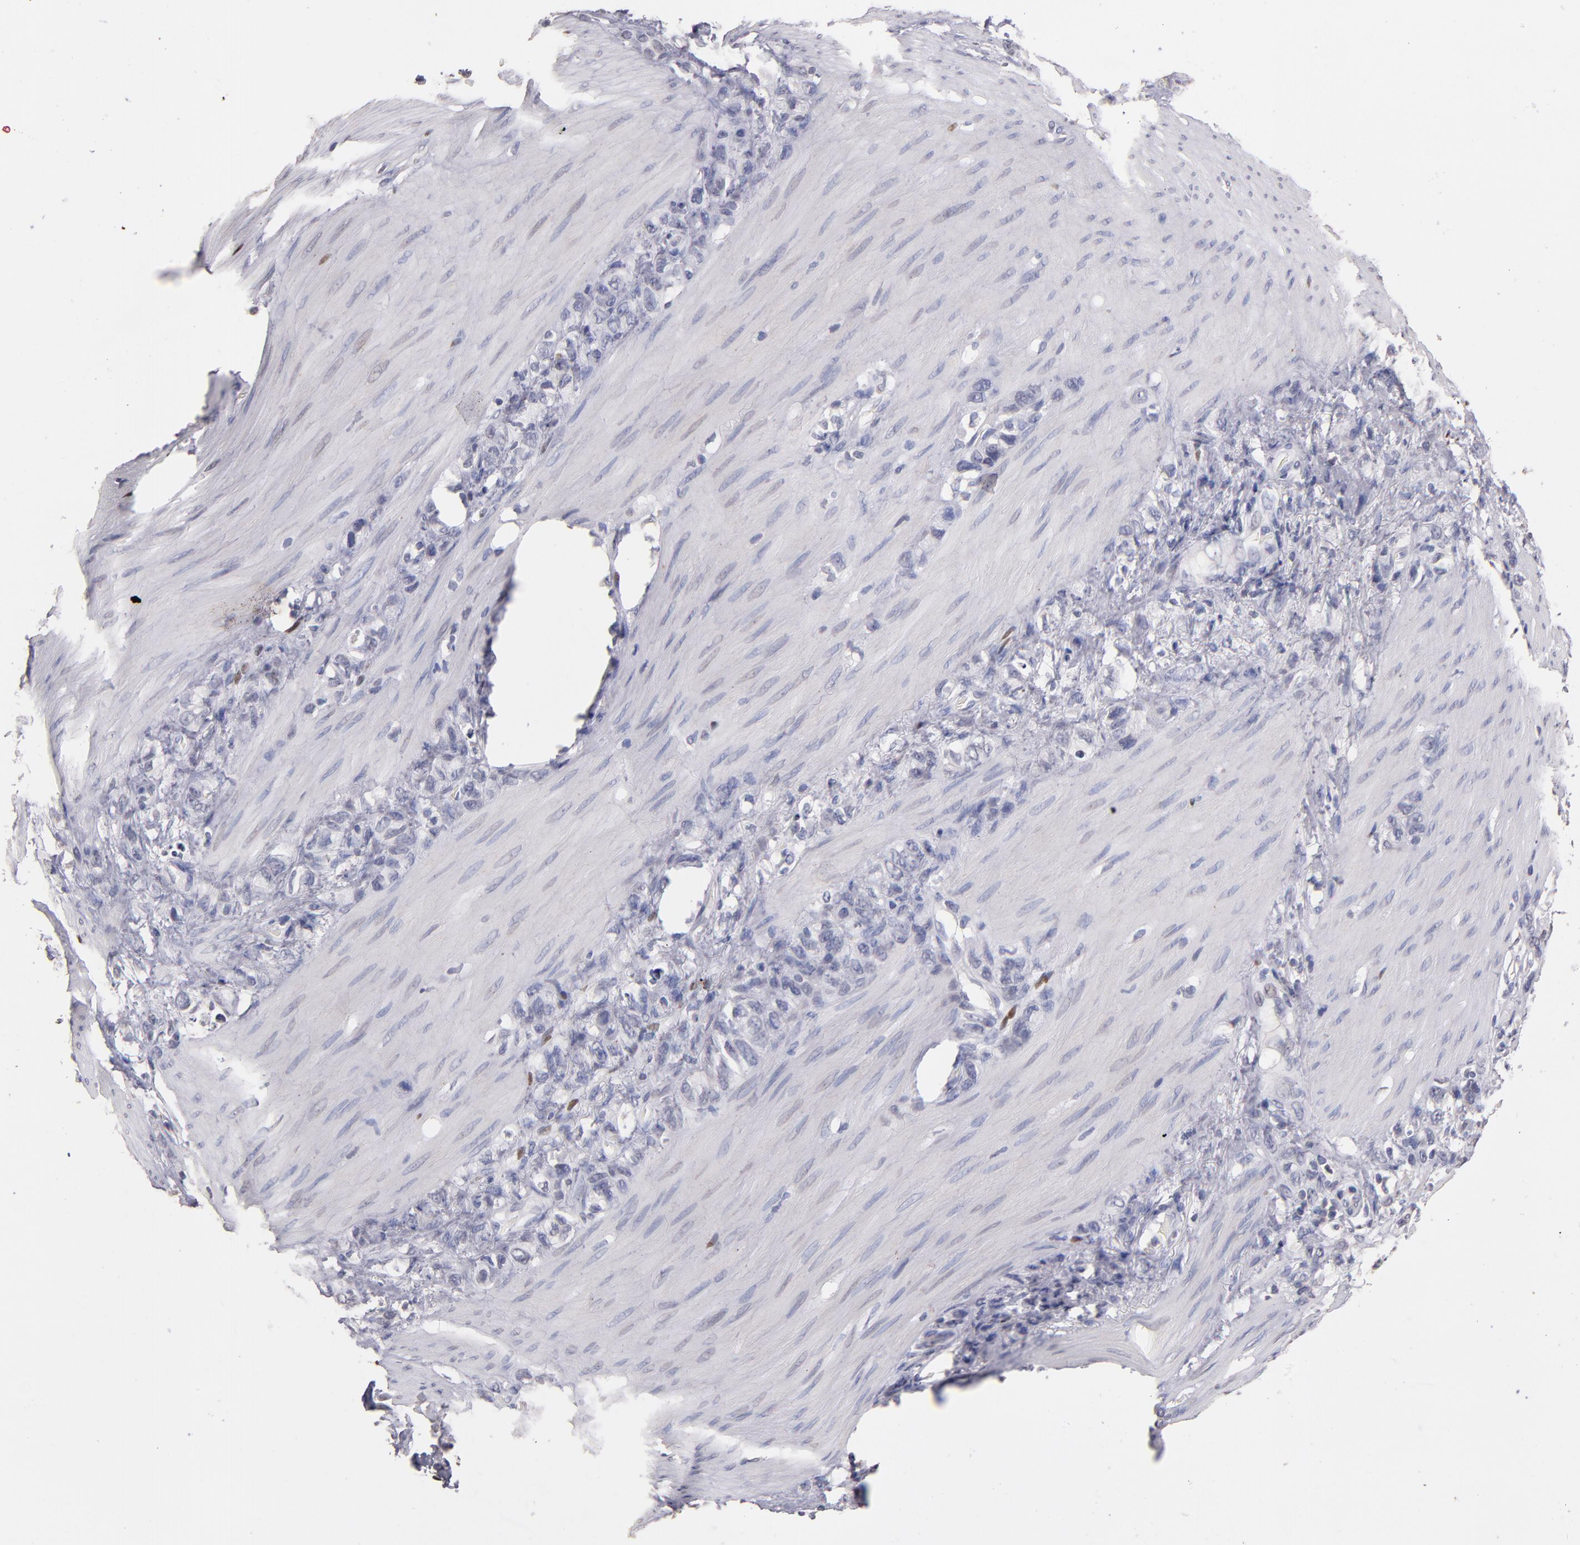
{"staining": {"intensity": "negative", "quantity": "none", "location": "none"}, "tissue": "stomach cancer", "cell_type": "Tumor cells", "image_type": "cancer", "snomed": [{"axis": "morphology", "description": "Normal tissue, NOS"}, {"axis": "morphology", "description": "Adenocarcinoma, NOS"}, {"axis": "morphology", "description": "Adenocarcinoma, High grade"}, {"axis": "topography", "description": "Stomach, upper"}, {"axis": "topography", "description": "Stomach"}], "caption": "This is an immunohistochemistry (IHC) photomicrograph of human stomach high-grade adenocarcinoma. There is no positivity in tumor cells.", "gene": "SOX10", "patient": {"sex": "female", "age": 65}}